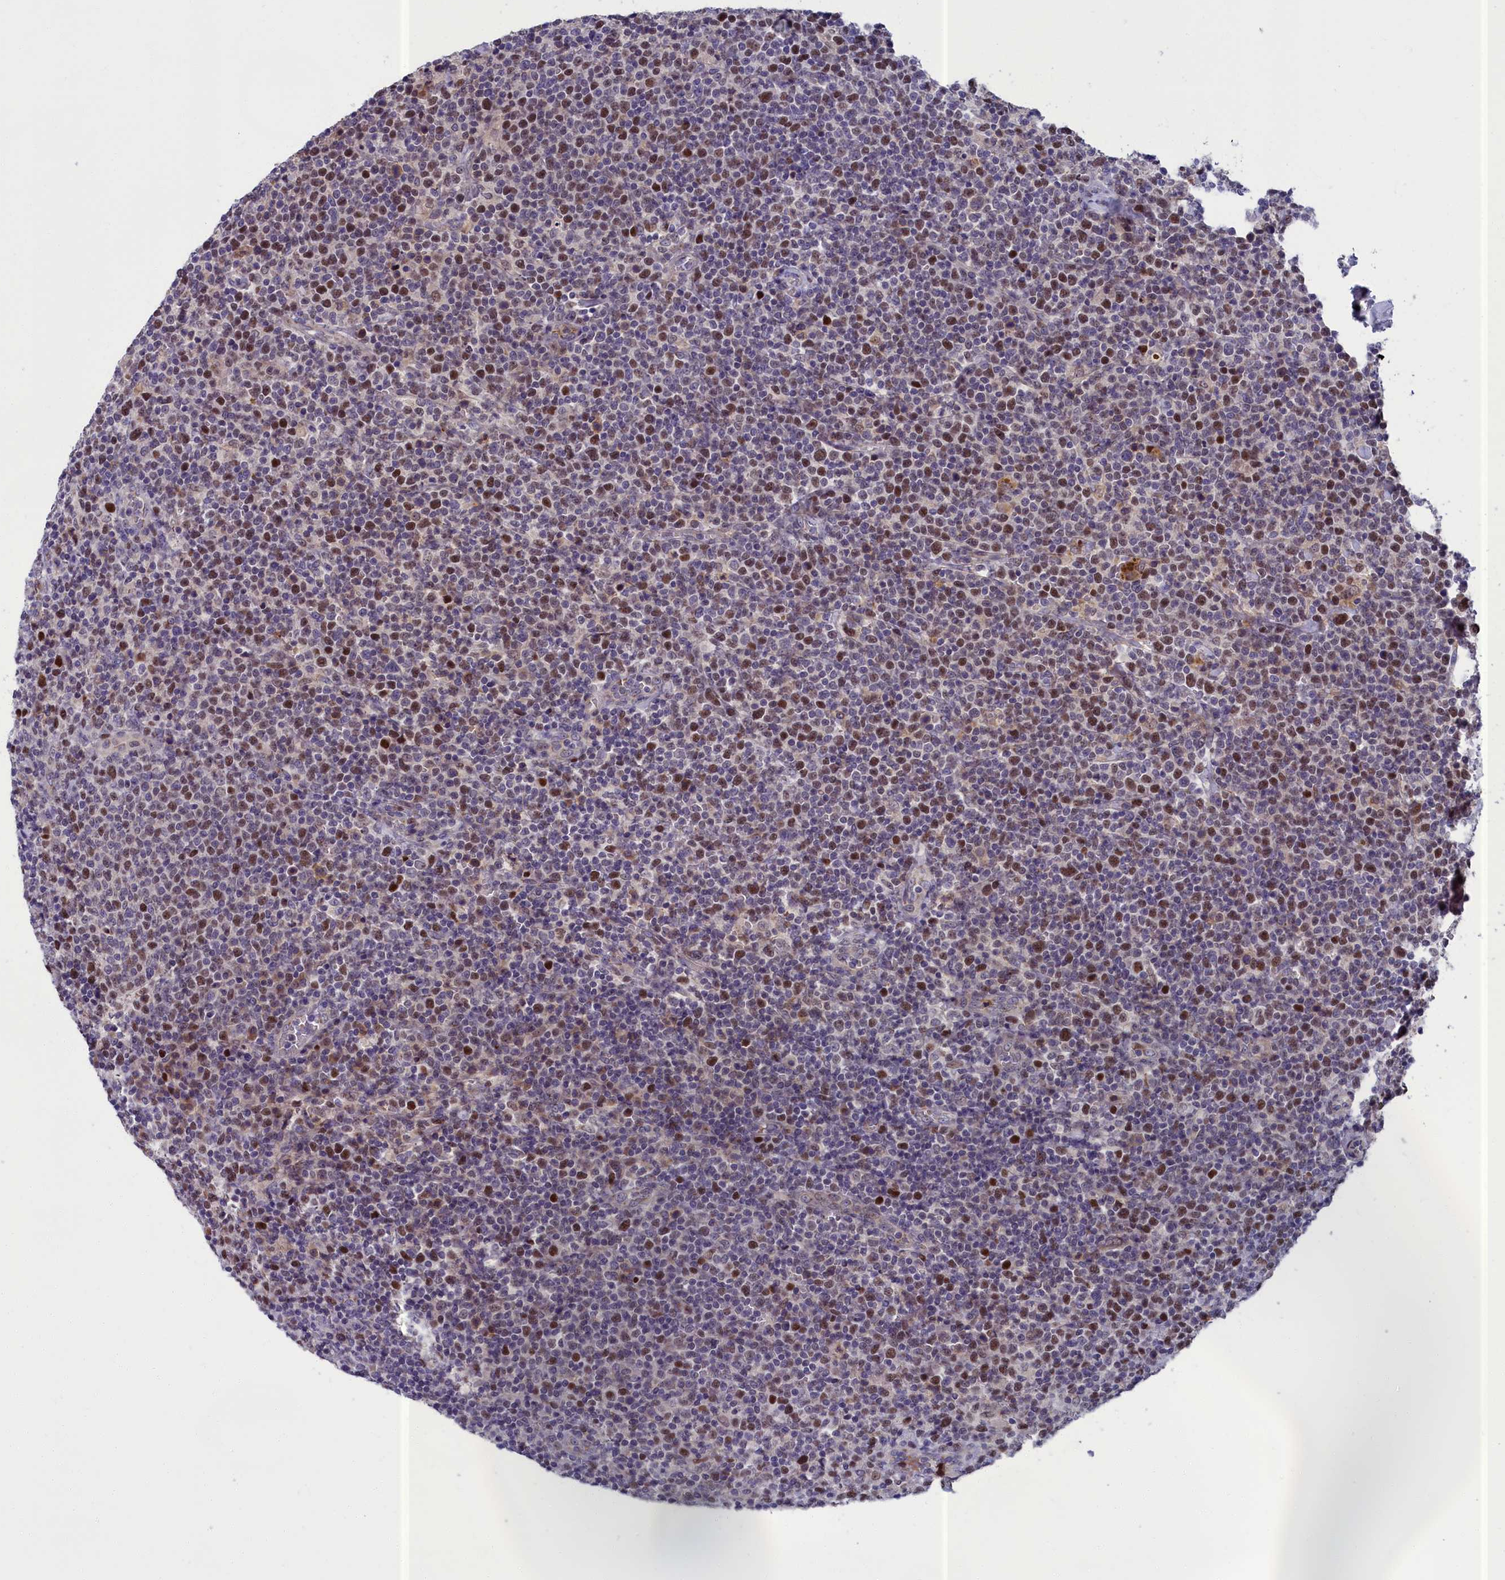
{"staining": {"intensity": "moderate", "quantity": "25%-75%", "location": "nuclear"}, "tissue": "lymphoma", "cell_type": "Tumor cells", "image_type": "cancer", "snomed": [{"axis": "morphology", "description": "Malignant lymphoma, non-Hodgkin's type, High grade"}, {"axis": "topography", "description": "Lymph node"}], "caption": "High-magnification brightfield microscopy of lymphoma stained with DAB (3,3'-diaminobenzidine) (brown) and counterstained with hematoxylin (blue). tumor cells exhibit moderate nuclear expression is seen in about25%-75% of cells. (DAB (3,3'-diaminobenzidine) IHC with brightfield microscopy, high magnification).", "gene": "LIG1", "patient": {"sex": "male", "age": 61}}